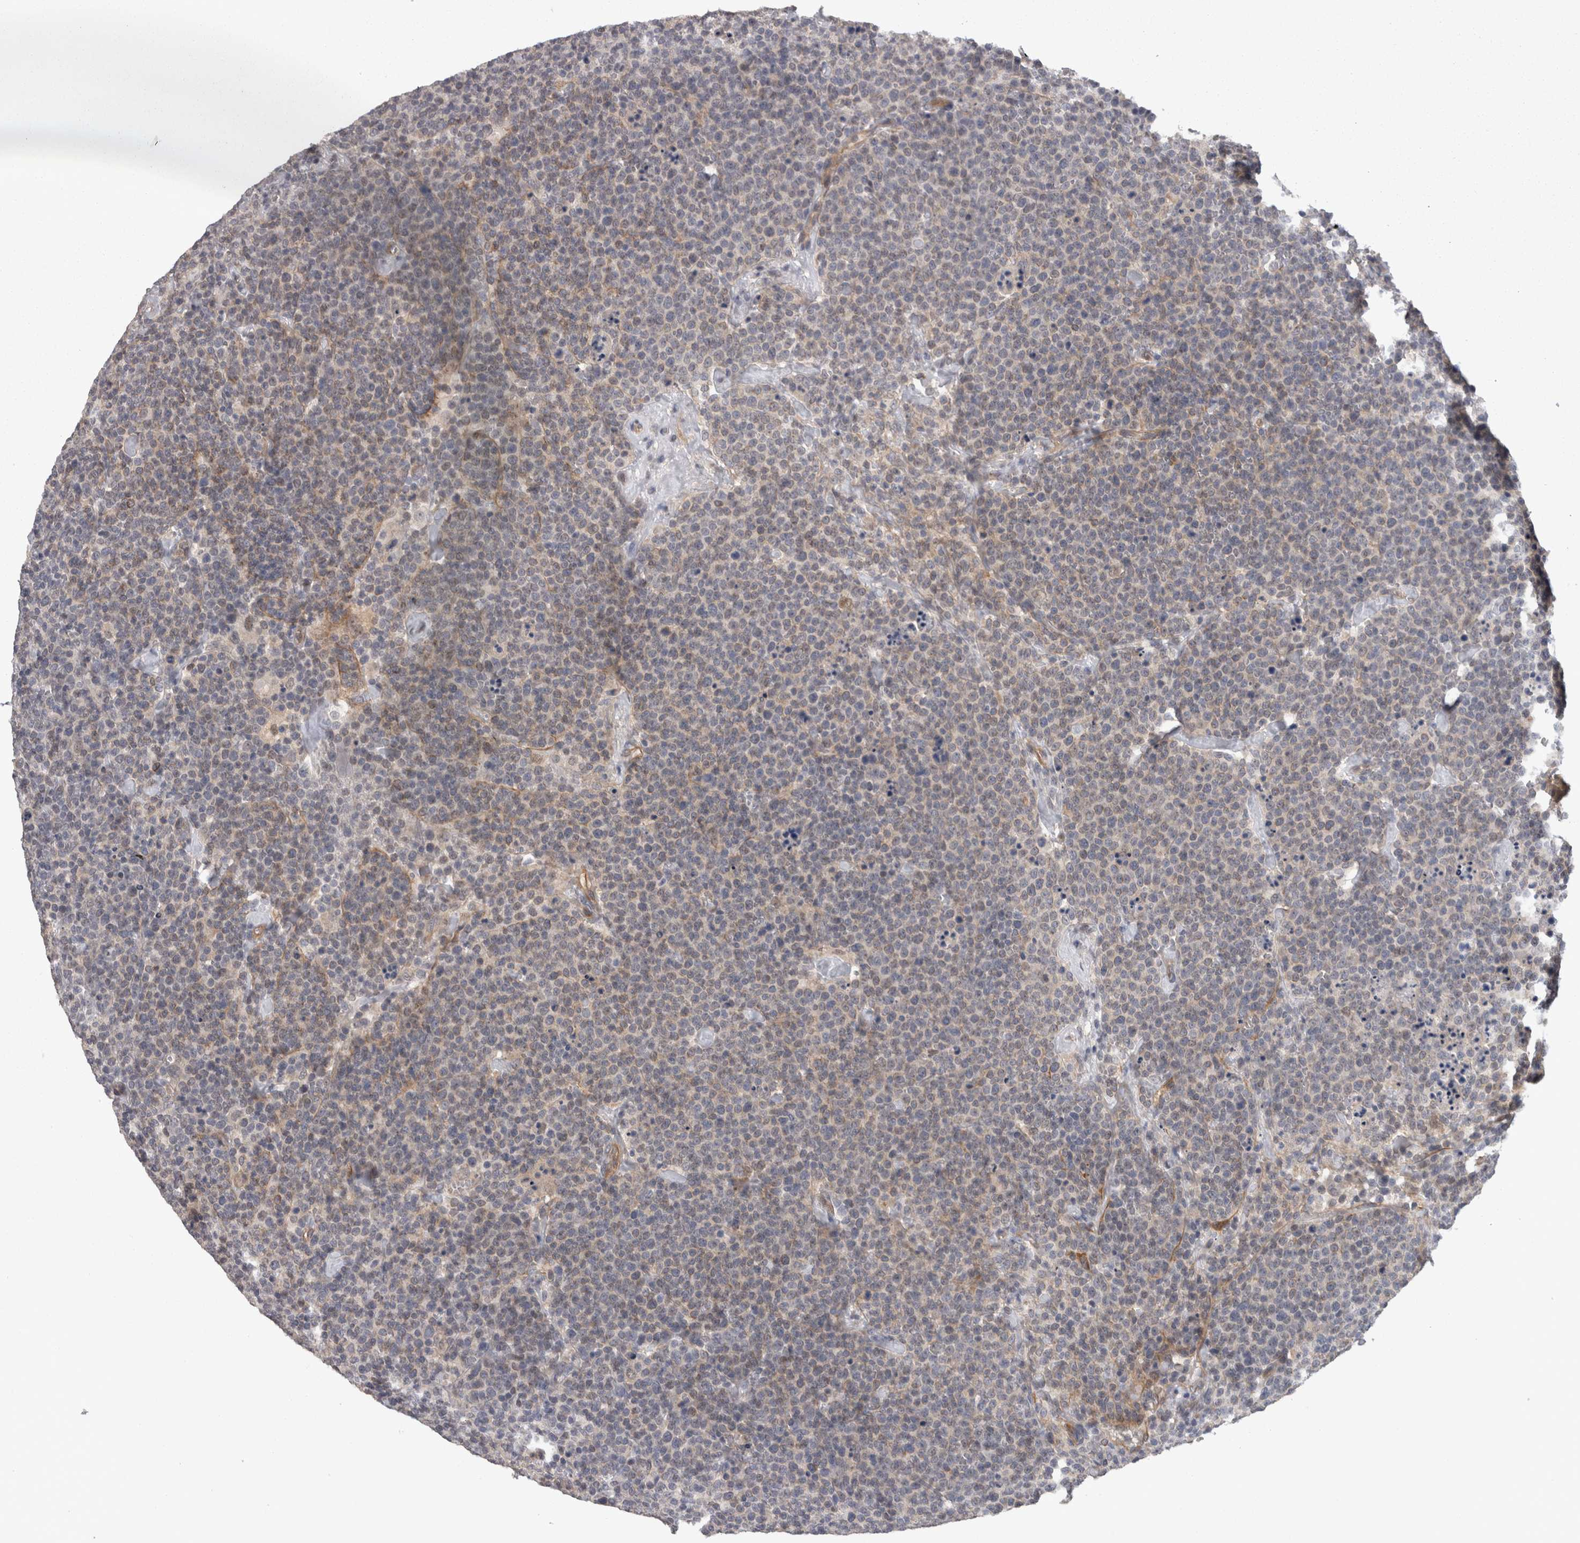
{"staining": {"intensity": "negative", "quantity": "none", "location": "none"}, "tissue": "lymphoma", "cell_type": "Tumor cells", "image_type": "cancer", "snomed": [{"axis": "morphology", "description": "Malignant lymphoma, non-Hodgkin's type, High grade"}, {"axis": "topography", "description": "Lymph node"}], "caption": "There is no significant expression in tumor cells of lymphoma.", "gene": "RMDN1", "patient": {"sex": "male", "age": 61}}